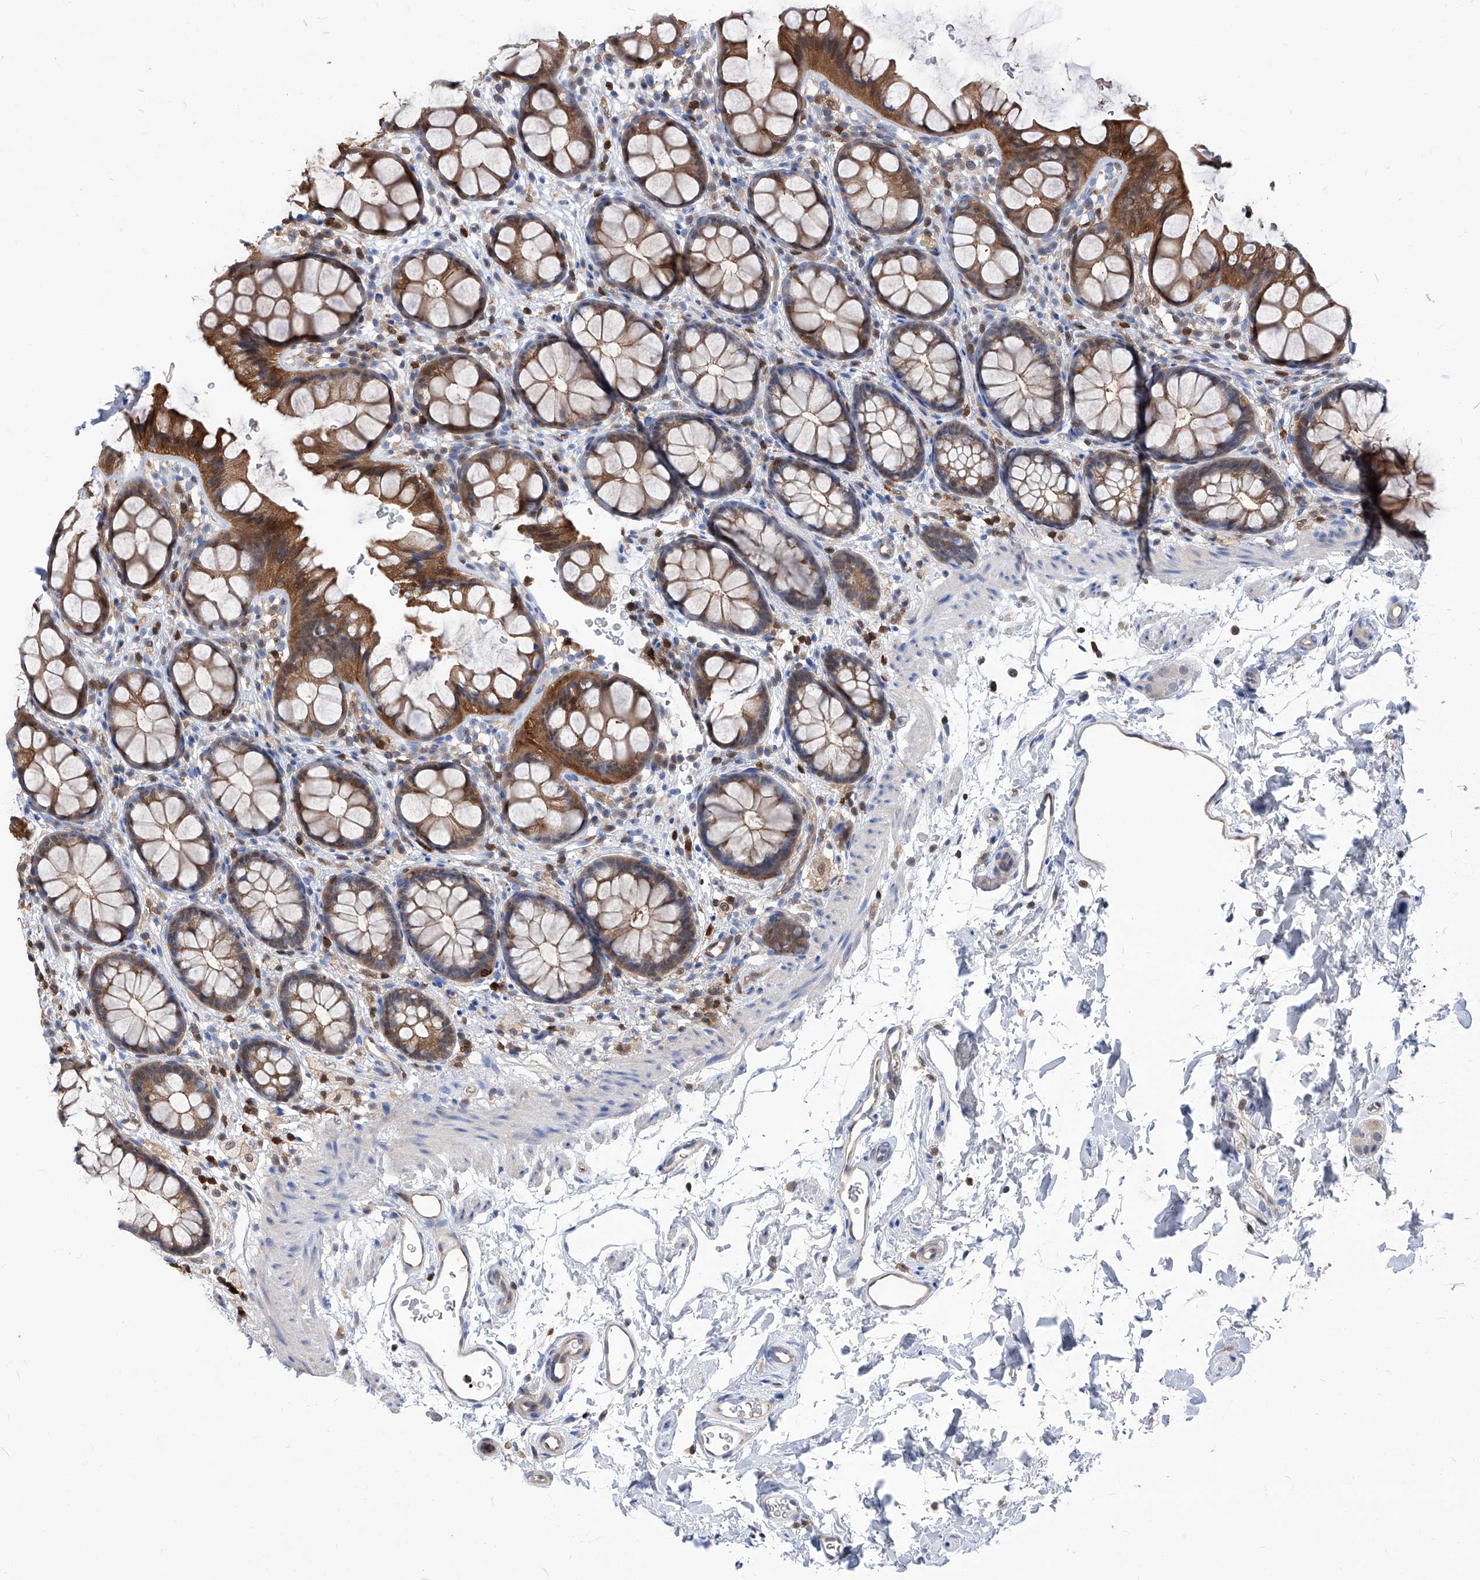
{"staining": {"intensity": "moderate", "quantity": ">75%", "location": "cytoplasmic/membranous"}, "tissue": "rectum", "cell_type": "Glandular cells", "image_type": "normal", "snomed": [{"axis": "morphology", "description": "Normal tissue, NOS"}, {"axis": "topography", "description": "Rectum"}], "caption": "A photomicrograph of rectum stained for a protein shows moderate cytoplasmic/membranous brown staining in glandular cells. The staining is performed using DAB (3,3'-diaminobenzidine) brown chromogen to label protein expression. The nuclei are counter-stained blue using hematoxylin.", "gene": "ABRACL", "patient": {"sex": "female", "age": 65}}